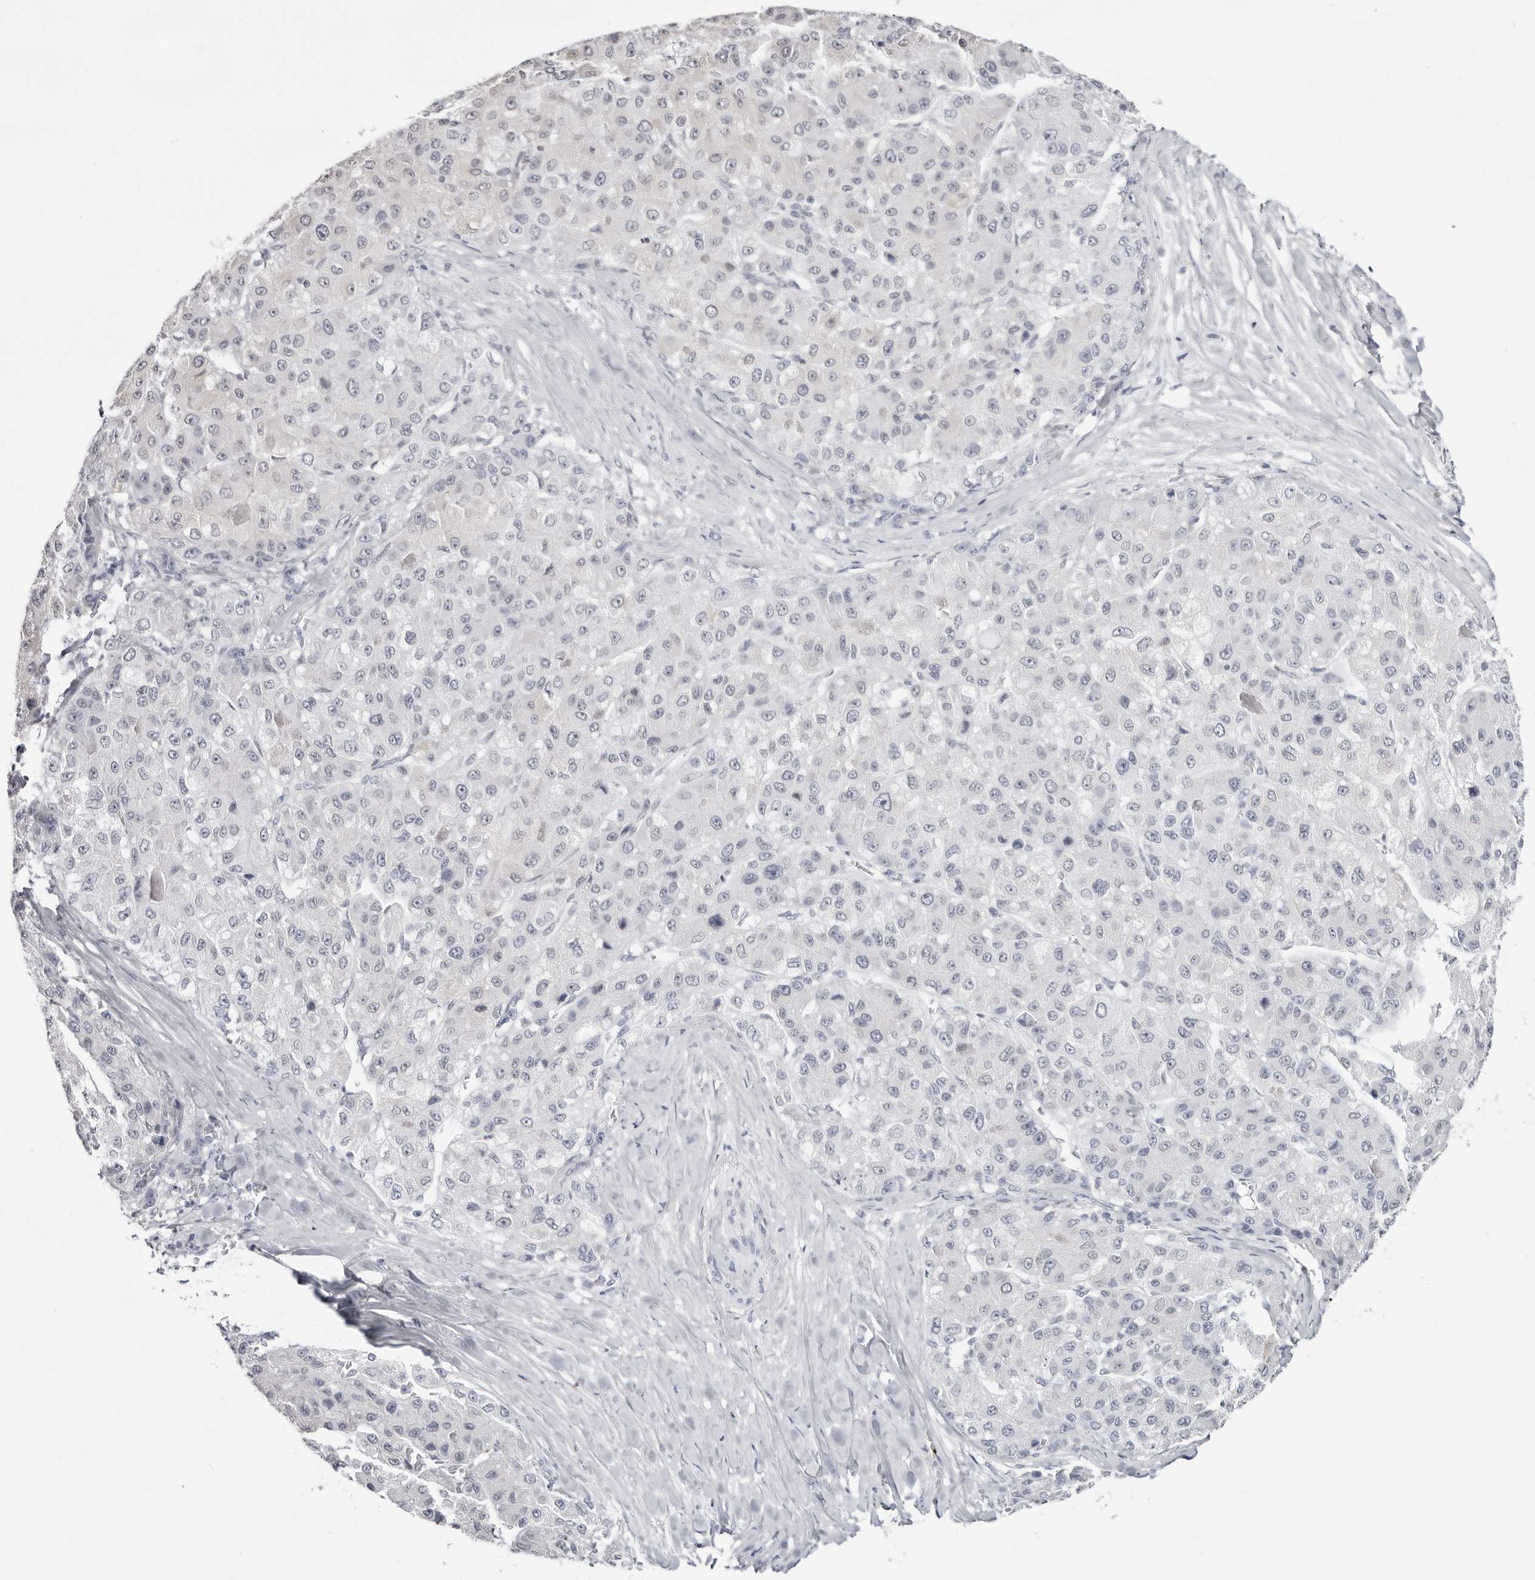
{"staining": {"intensity": "negative", "quantity": "none", "location": "none"}, "tissue": "liver cancer", "cell_type": "Tumor cells", "image_type": "cancer", "snomed": [{"axis": "morphology", "description": "Carcinoma, Hepatocellular, NOS"}, {"axis": "topography", "description": "Liver"}], "caption": "A histopathology image of liver cancer stained for a protein reveals no brown staining in tumor cells.", "gene": "INSL3", "patient": {"sex": "male", "age": 80}}